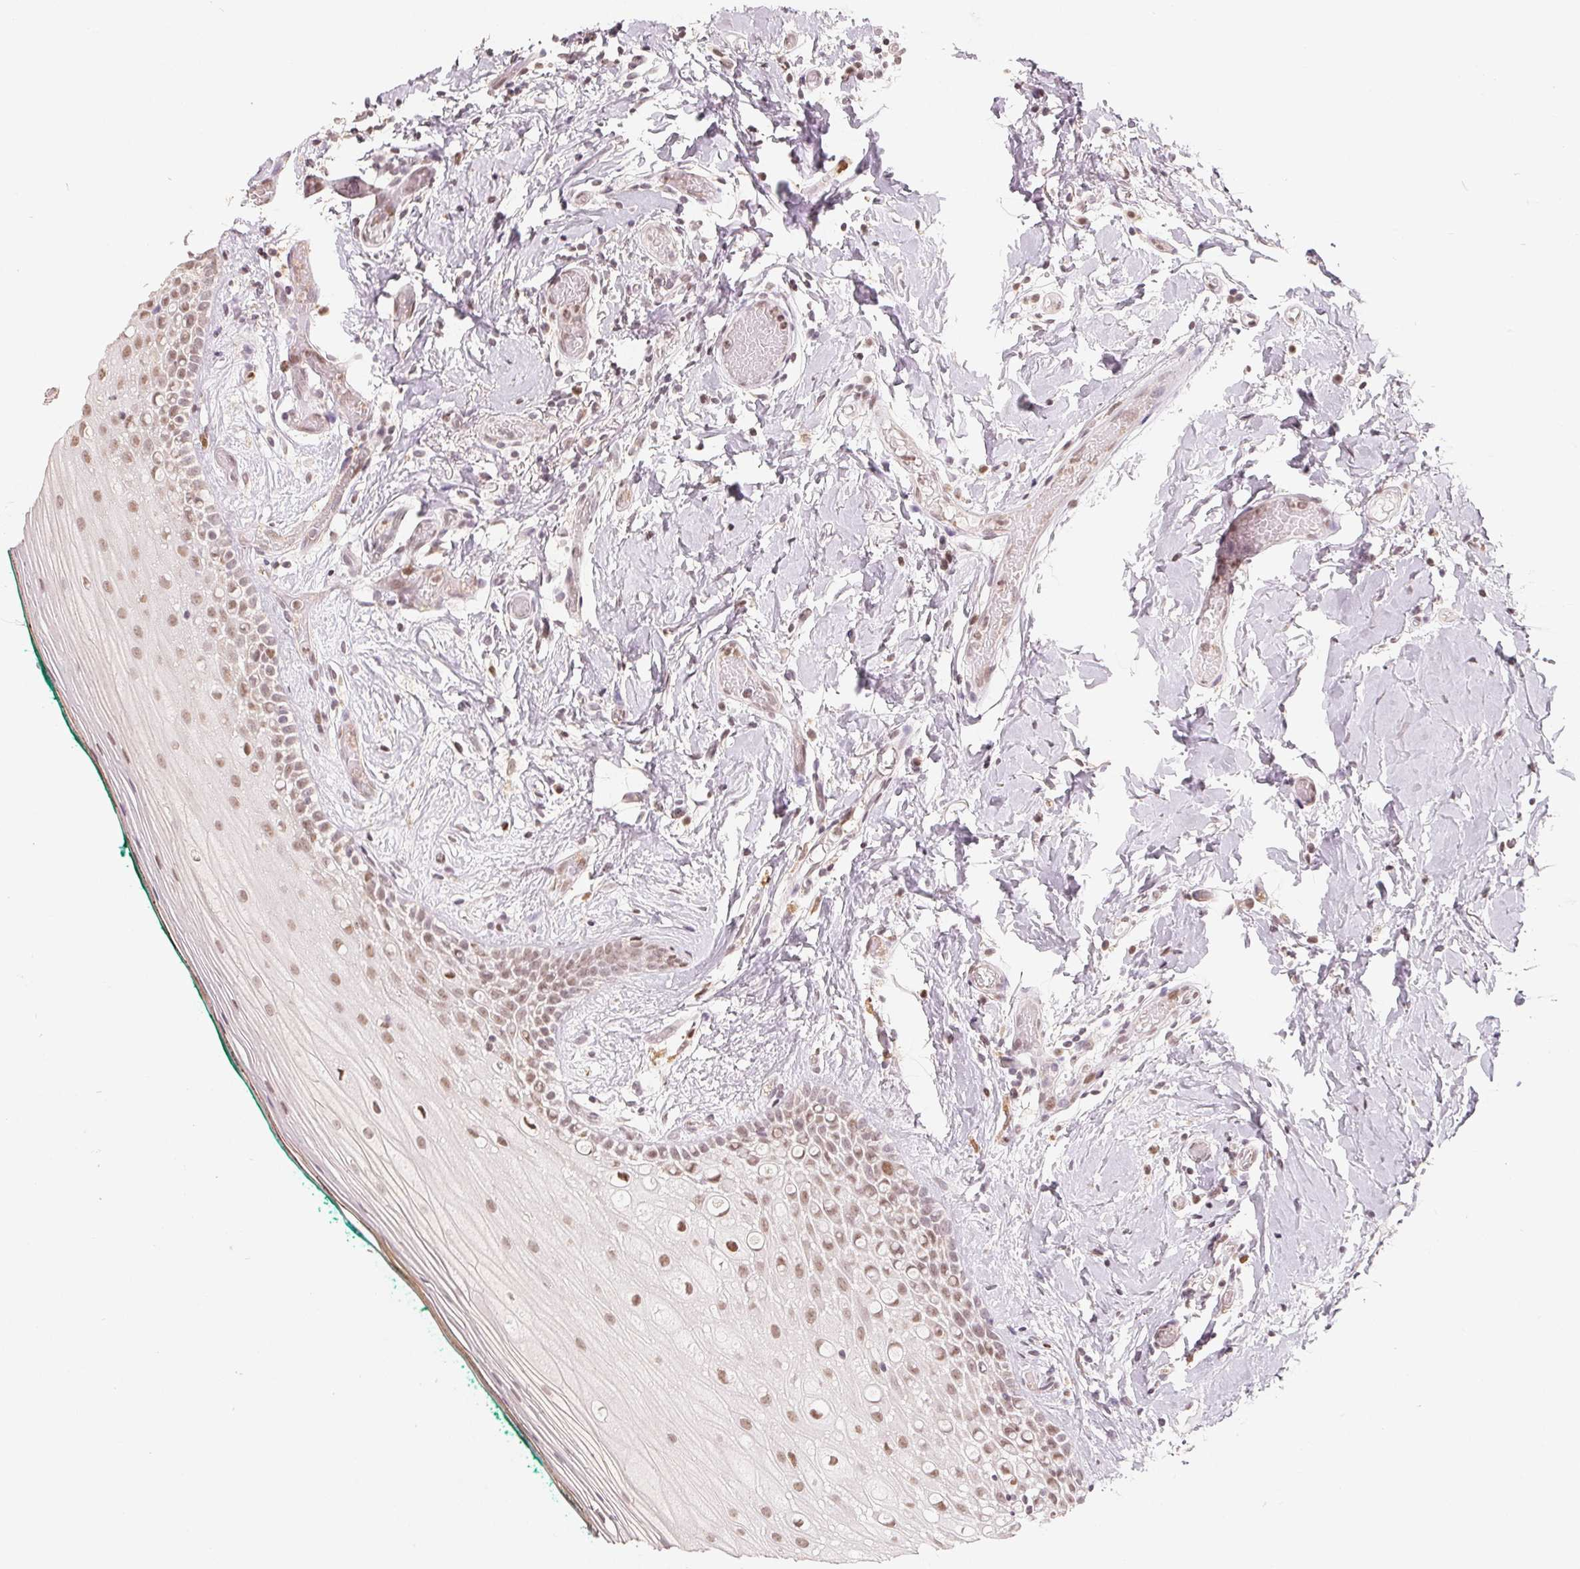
{"staining": {"intensity": "moderate", "quantity": ">75%", "location": "nuclear"}, "tissue": "oral mucosa", "cell_type": "Squamous epithelial cells", "image_type": "normal", "snomed": [{"axis": "morphology", "description": "Normal tissue, NOS"}, {"axis": "topography", "description": "Oral tissue"}], "caption": "Normal oral mucosa exhibits moderate nuclear expression in approximately >75% of squamous epithelial cells, visualized by immunohistochemistry.", "gene": "CCDC138", "patient": {"sex": "female", "age": 83}}